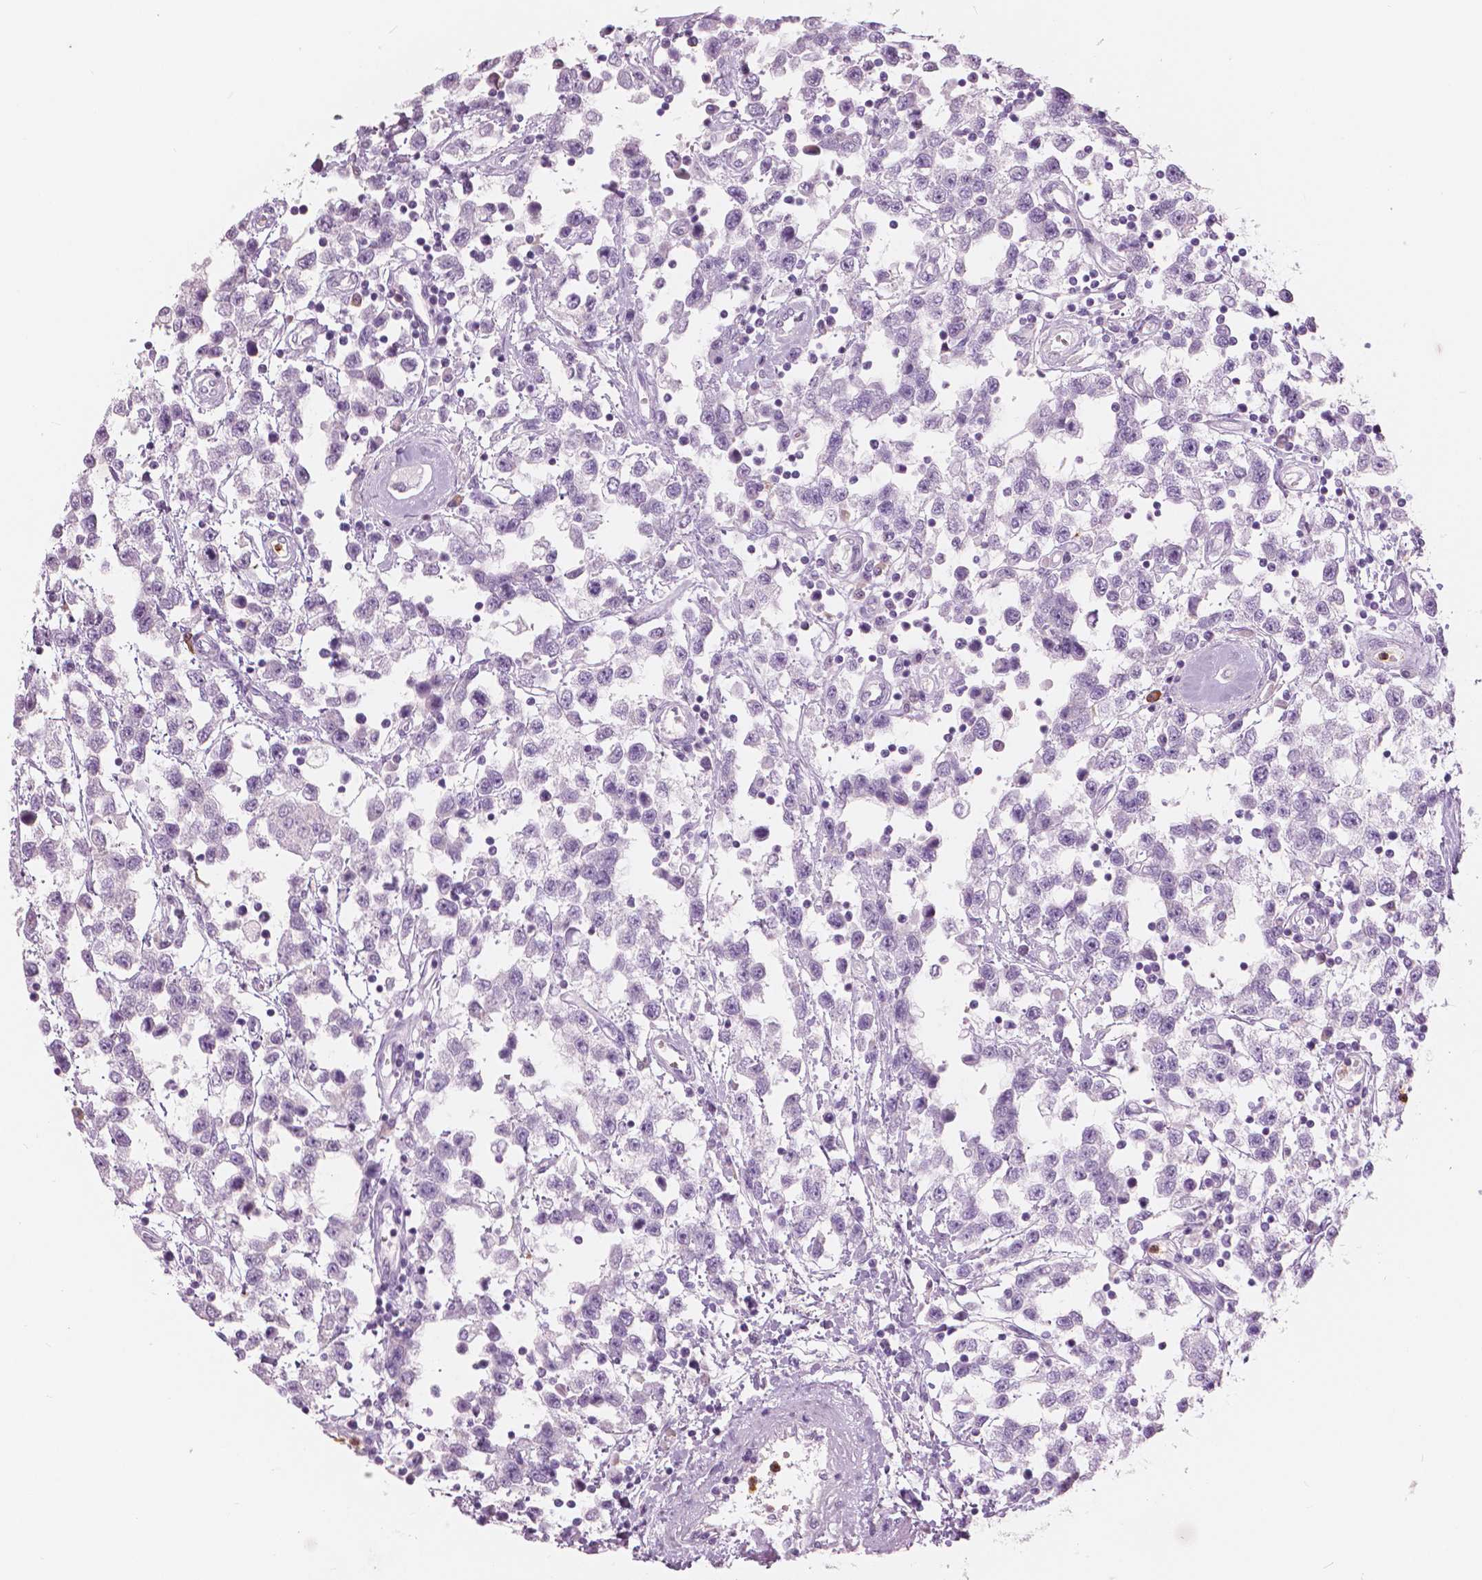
{"staining": {"intensity": "negative", "quantity": "none", "location": "none"}, "tissue": "testis cancer", "cell_type": "Tumor cells", "image_type": "cancer", "snomed": [{"axis": "morphology", "description": "Seminoma, NOS"}, {"axis": "topography", "description": "Testis"}], "caption": "There is no significant positivity in tumor cells of seminoma (testis).", "gene": "CXCR2", "patient": {"sex": "male", "age": 34}}